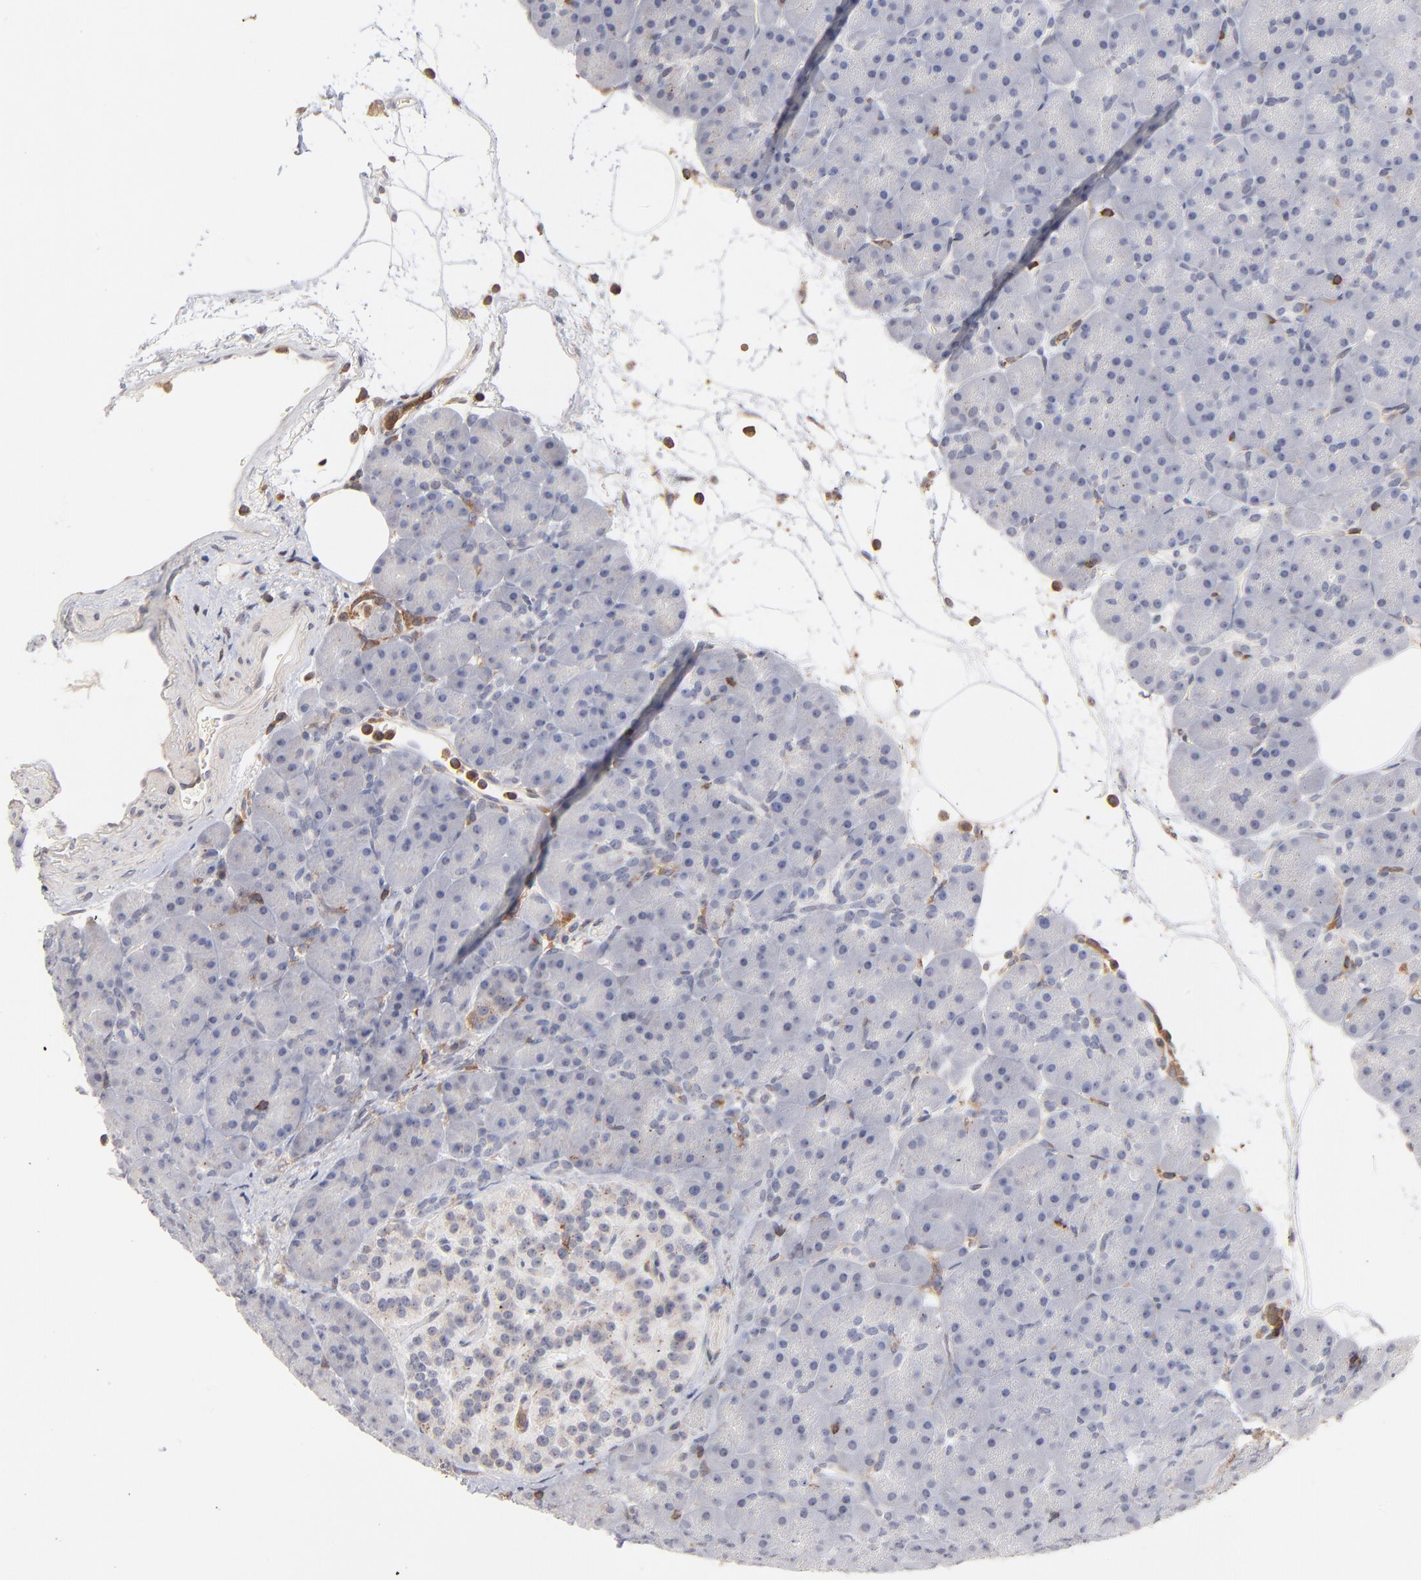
{"staining": {"intensity": "negative", "quantity": "none", "location": "none"}, "tissue": "pancreas", "cell_type": "Exocrine glandular cells", "image_type": "normal", "snomed": [{"axis": "morphology", "description": "Normal tissue, NOS"}, {"axis": "topography", "description": "Pancreas"}], "caption": "Human pancreas stained for a protein using immunohistochemistry (IHC) shows no expression in exocrine glandular cells.", "gene": "WIPF1", "patient": {"sex": "male", "age": 66}}